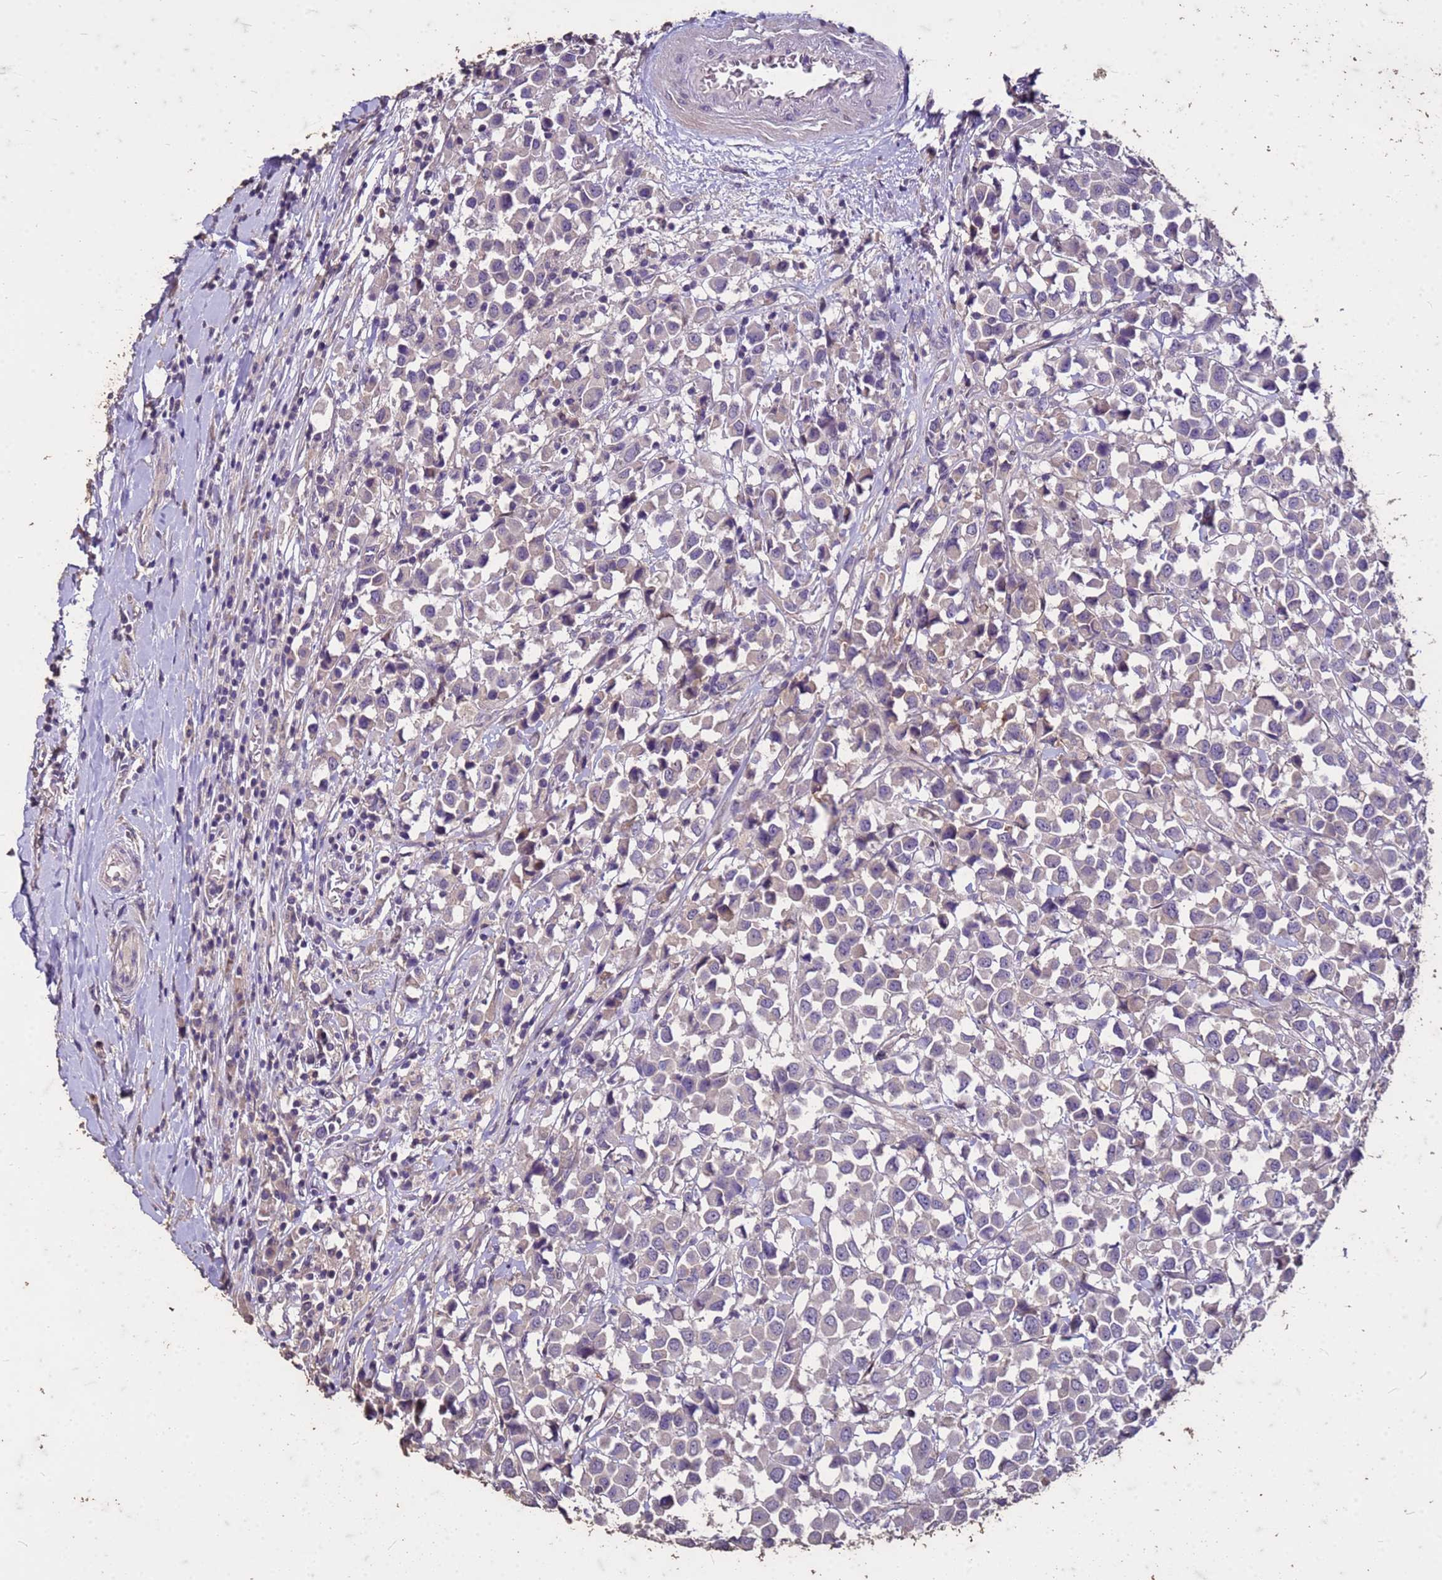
{"staining": {"intensity": "negative", "quantity": "none", "location": "none"}, "tissue": "breast cancer", "cell_type": "Tumor cells", "image_type": "cancer", "snomed": [{"axis": "morphology", "description": "Duct carcinoma"}, {"axis": "topography", "description": "Breast"}], "caption": "This micrograph is of breast cancer (intraductal carcinoma) stained with immunohistochemistry (IHC) to label a protein in brown with the nuclei are counter-stained blue. There is no positivity in tumor cells.", "gene": "FAM184B", "patient": {"sex": "female", "age": 61}}